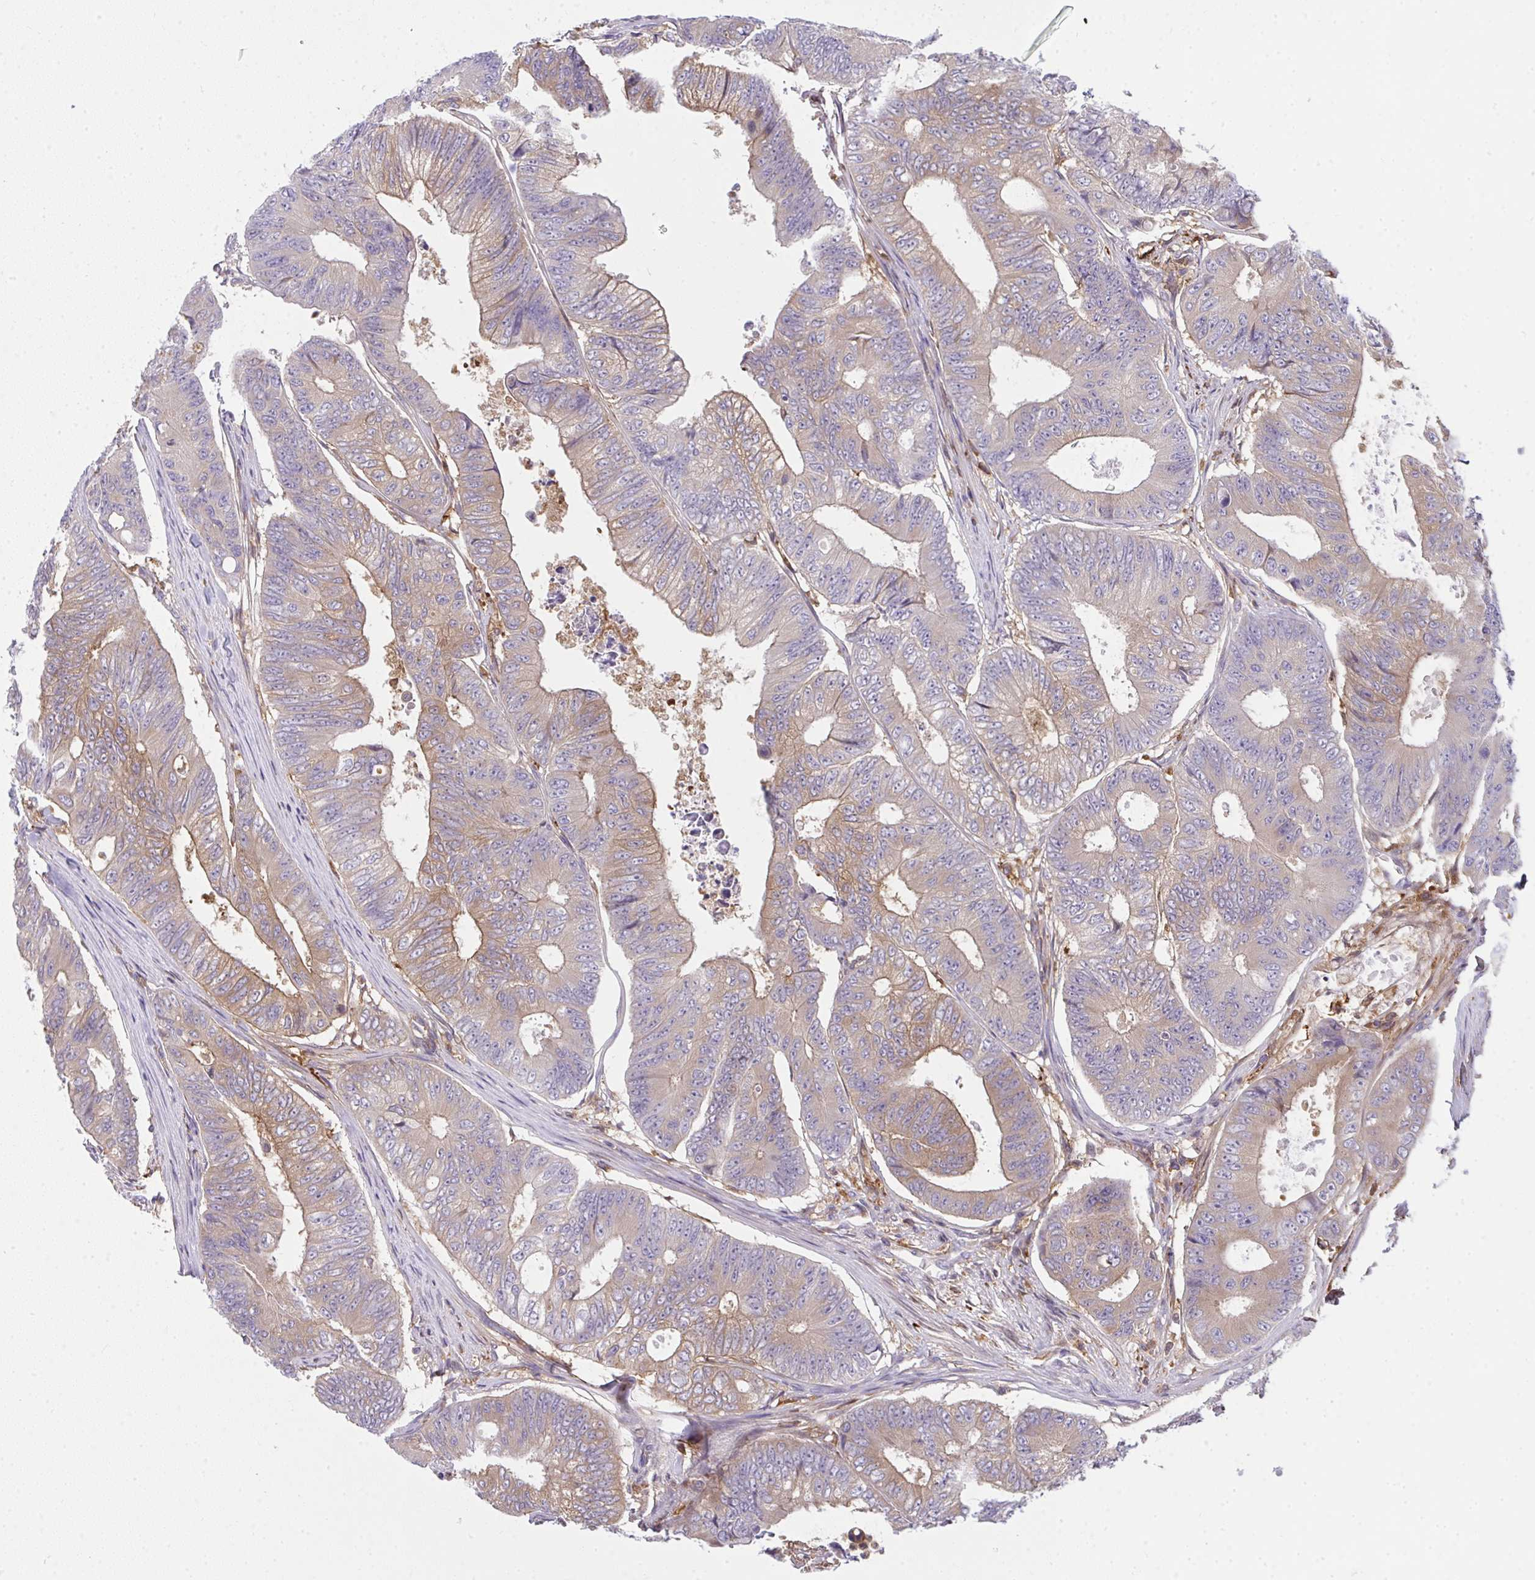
{"staining": {"intensity": "weak", "quantity": ">75%", "location": "cytoplasmic/membranous"}, "tissue": "colorectal cancer", "cell_type": "Tumor cells", "image_type": "cancer", "snomed": [{"axis": "morphology", "description": "Adenocarcinoma, NOS"}, {"axis": "topography", "description": "Colon"}], "caption": "A brown stain shows weak cytoplasmic/membranous positivity of a protein in human colorectal cancer (adenocarcinoma) tumor cells.", "gene": "SLC30A6", "patient": {"sex": "female", "age": 48}}